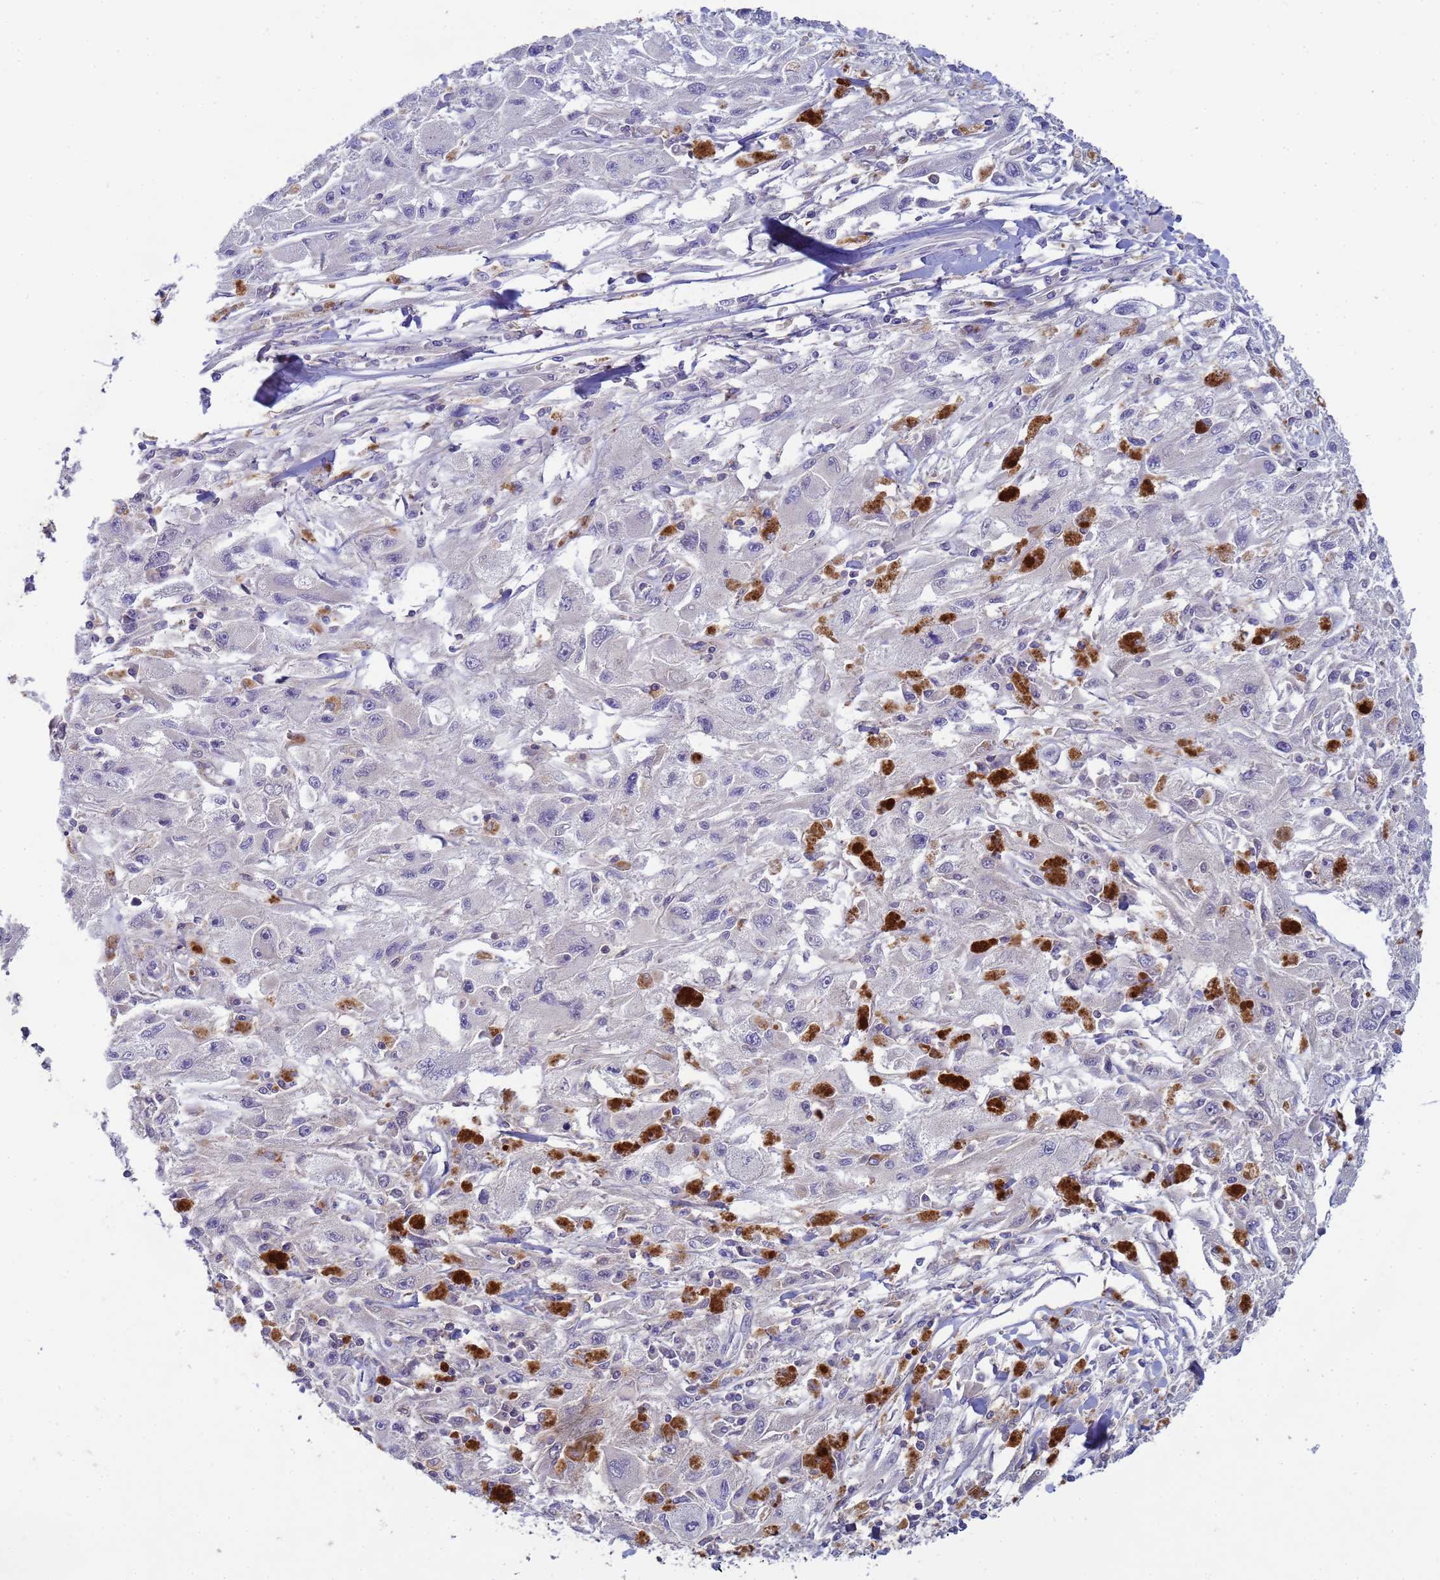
{"staining": {"intensity": "negative", "quantity": "none", "location": "none"}, "tissue": "melanoma", "cell_type": "Tumor cells", "image_type": "cancer", "snomed": [{"axis": "morphology", "description": "Malignant melanoma, Metastatic site"}, {"axis": "topography", "description": "Skin"}], "caption": "Tumor cells show no significant protein staining in melanoma.", "gene": "KLHL13", "patient": {"sex": "male", "age": 53}}